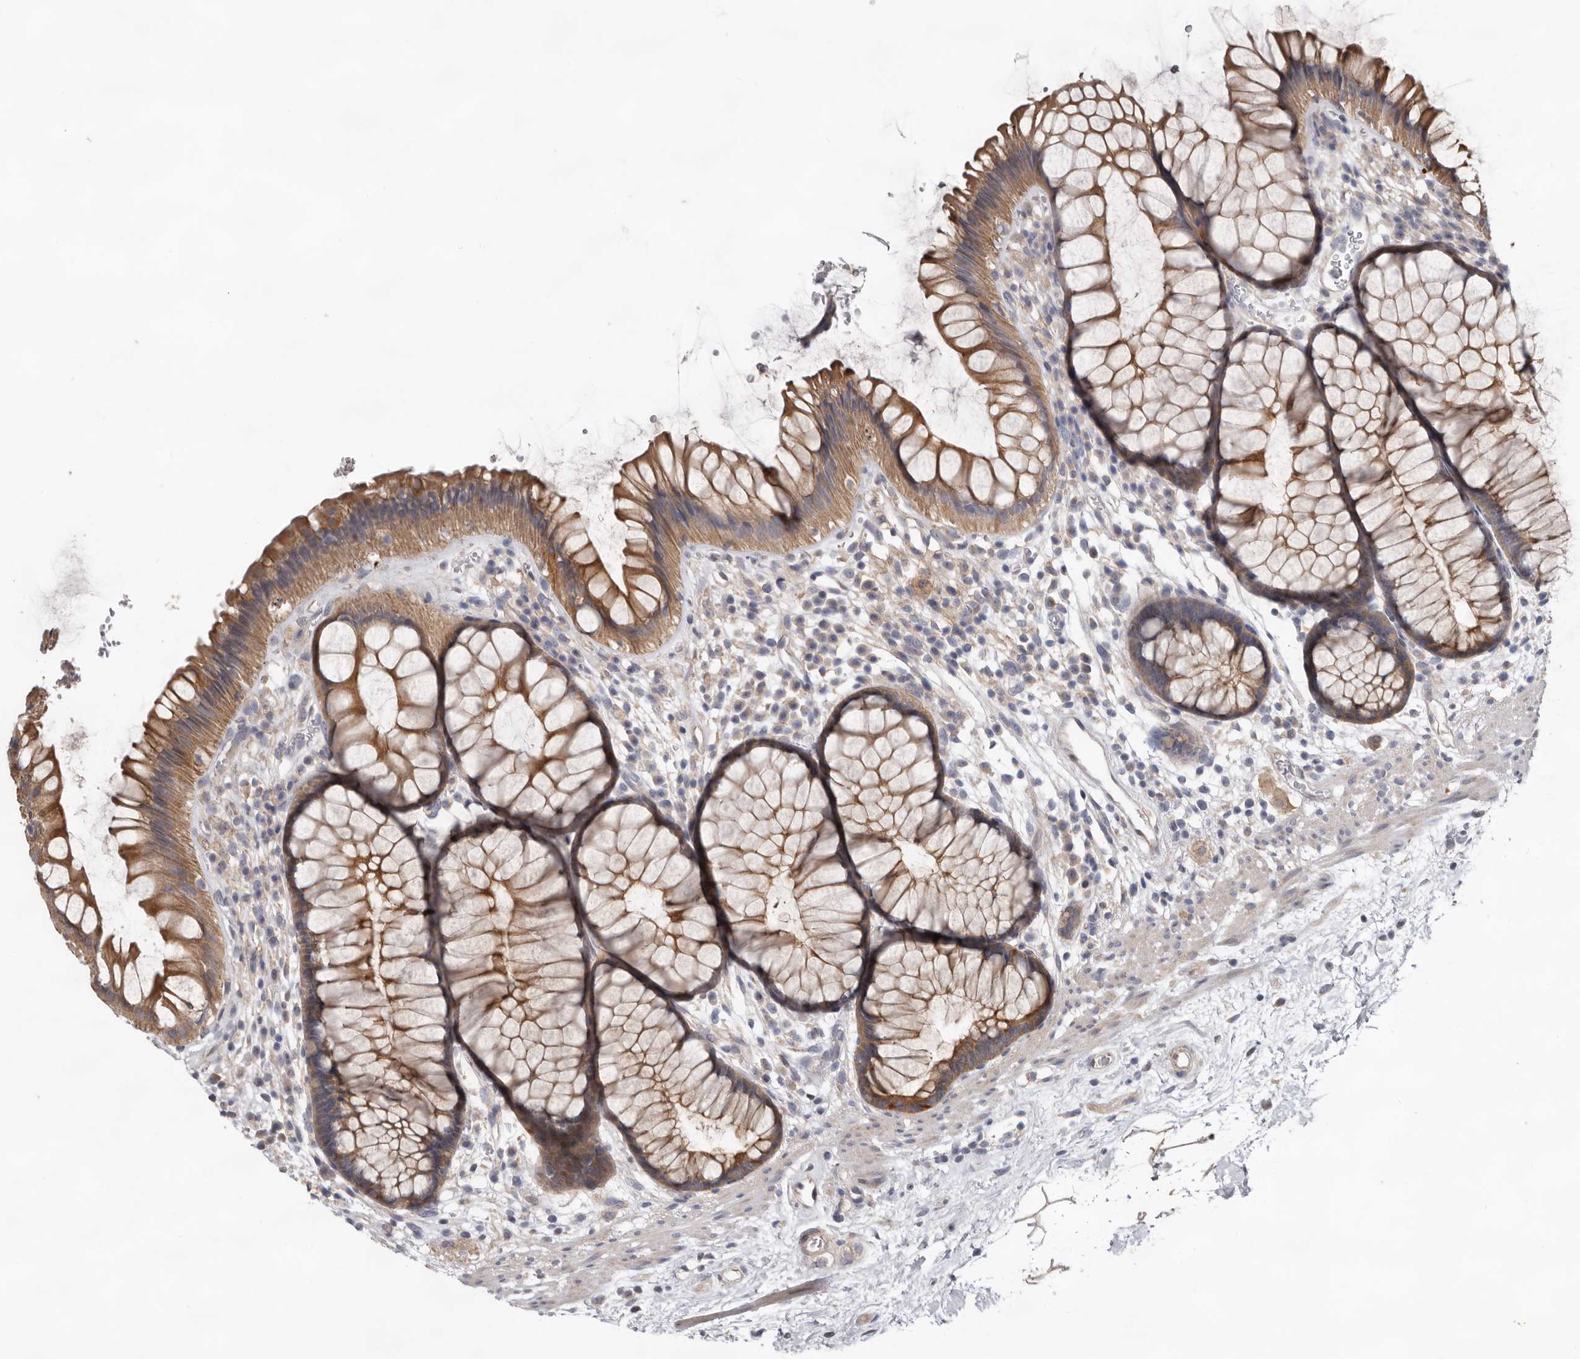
{"staining": {"intensity": "moderate", "quantity": ">75%", "location": "cytoplasmic/membranous"}, "tissue": "rectum", "cell_type": "Glandular cells", "image_type": "normal", "snomed": [{"axis": "morphology", "description": "Normal tissue, NOS"}, {"axis": "topography", "description": "Rectum"}], "caption": "Immunohistochemical staining of unremarkable human rectum displays moderate cytoplasmic/membranous protein positivity in approximately >75% of glandular cells.", "gene": "HINT3", "patient": {"sex": "male", "age": 51}}